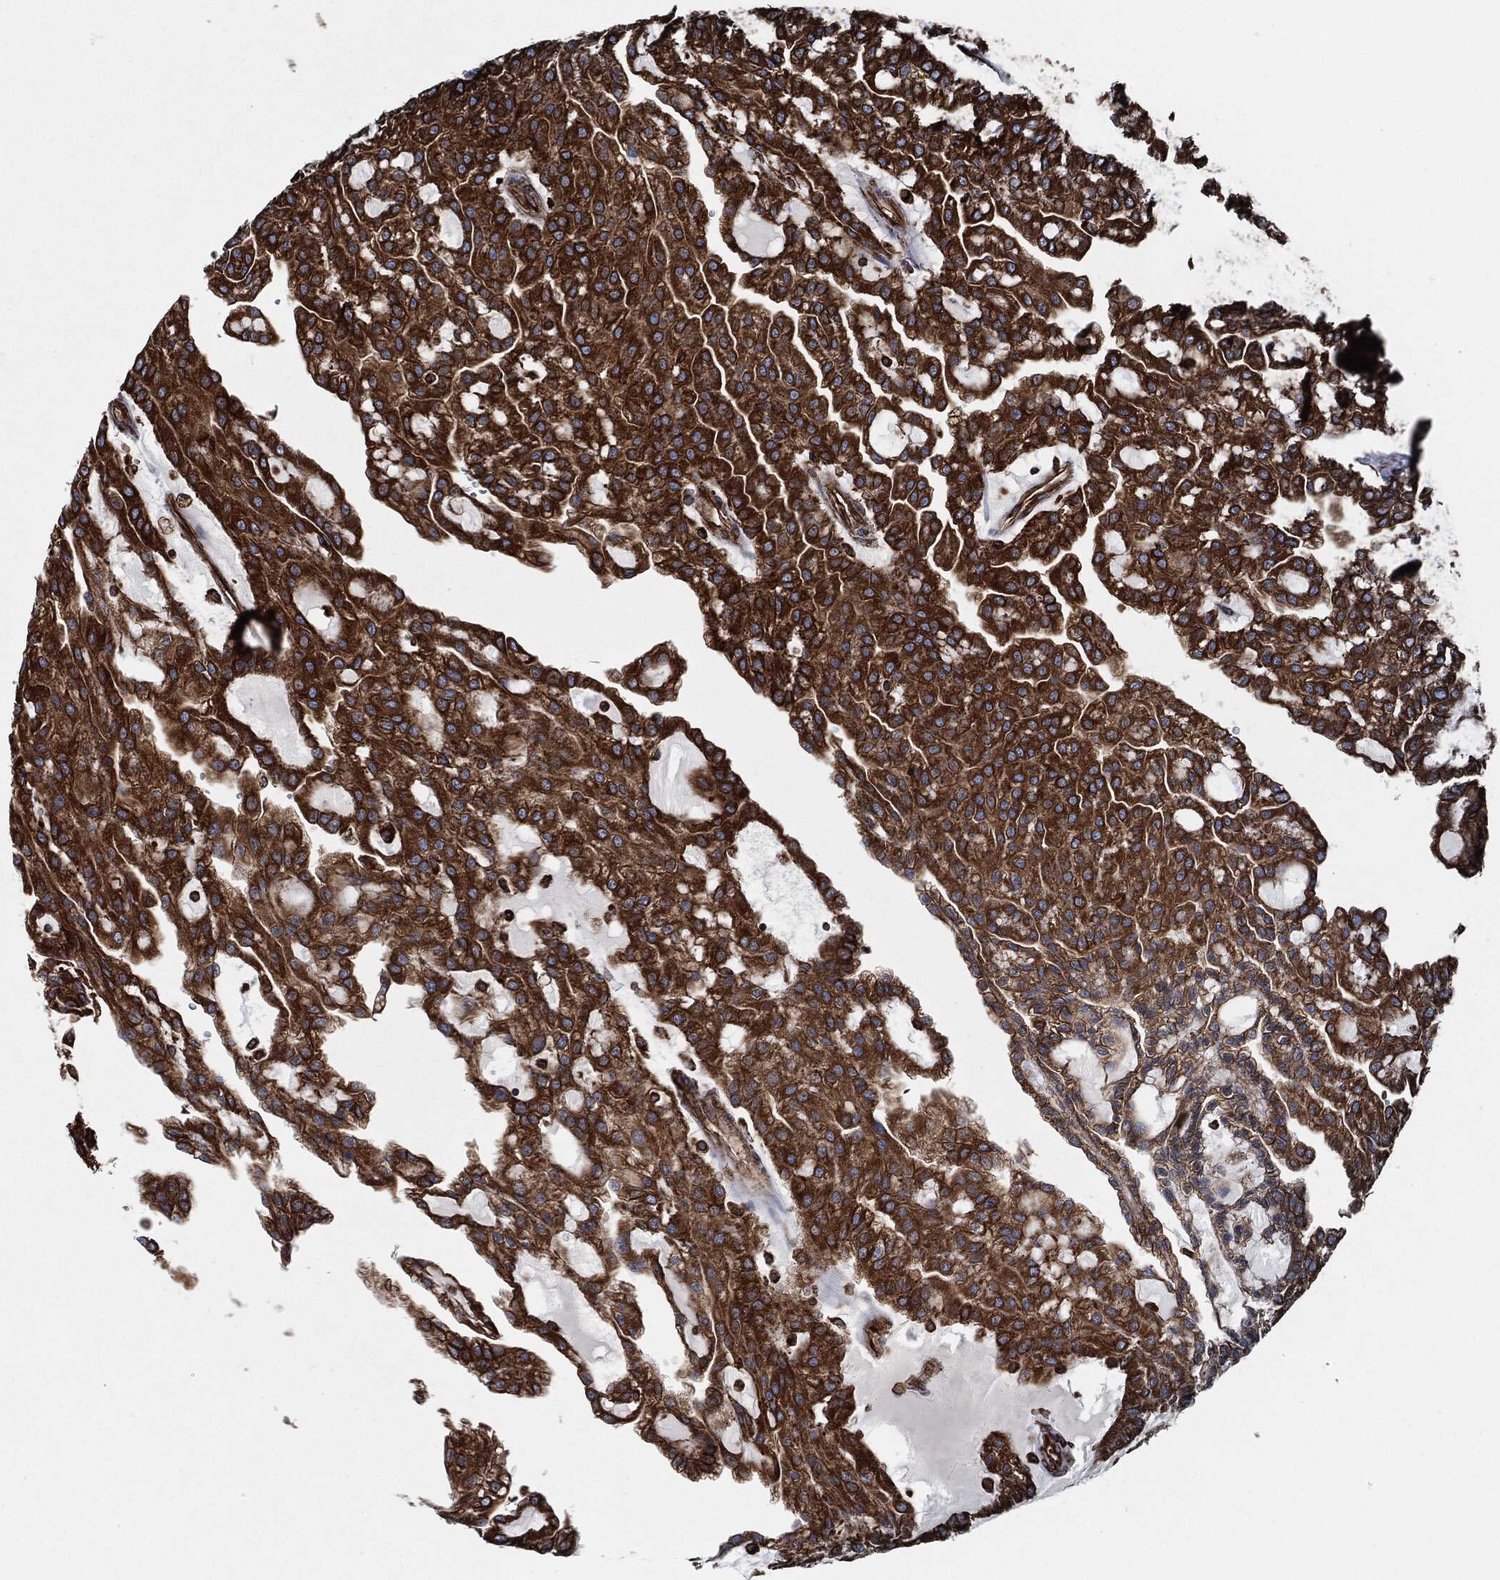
{"staining": {"intensity": "strong", "quantity": ">75%", "location": "cytoplasmic/membranous"}, "tissue": "renal cancer", "cell_type": "Tumor cells", "image_type": "cancer", "snomed": [{"axis": "morphology", "description": "Adenocarcinoma, NOS"}, {"axis": "topography", "description": "Kidney"}], "caption": "High-power microscopy captured an IHC micrograph of adenocarcinoma (renal), revealing strong cytoplasmic/membranous positivity in approximately >75% of tumor cells. (DAB IHC, brown staining for protein, blue staining for nuclei).", "gene": "AMFR", "patient": {"sex": "male", "age": 63}}